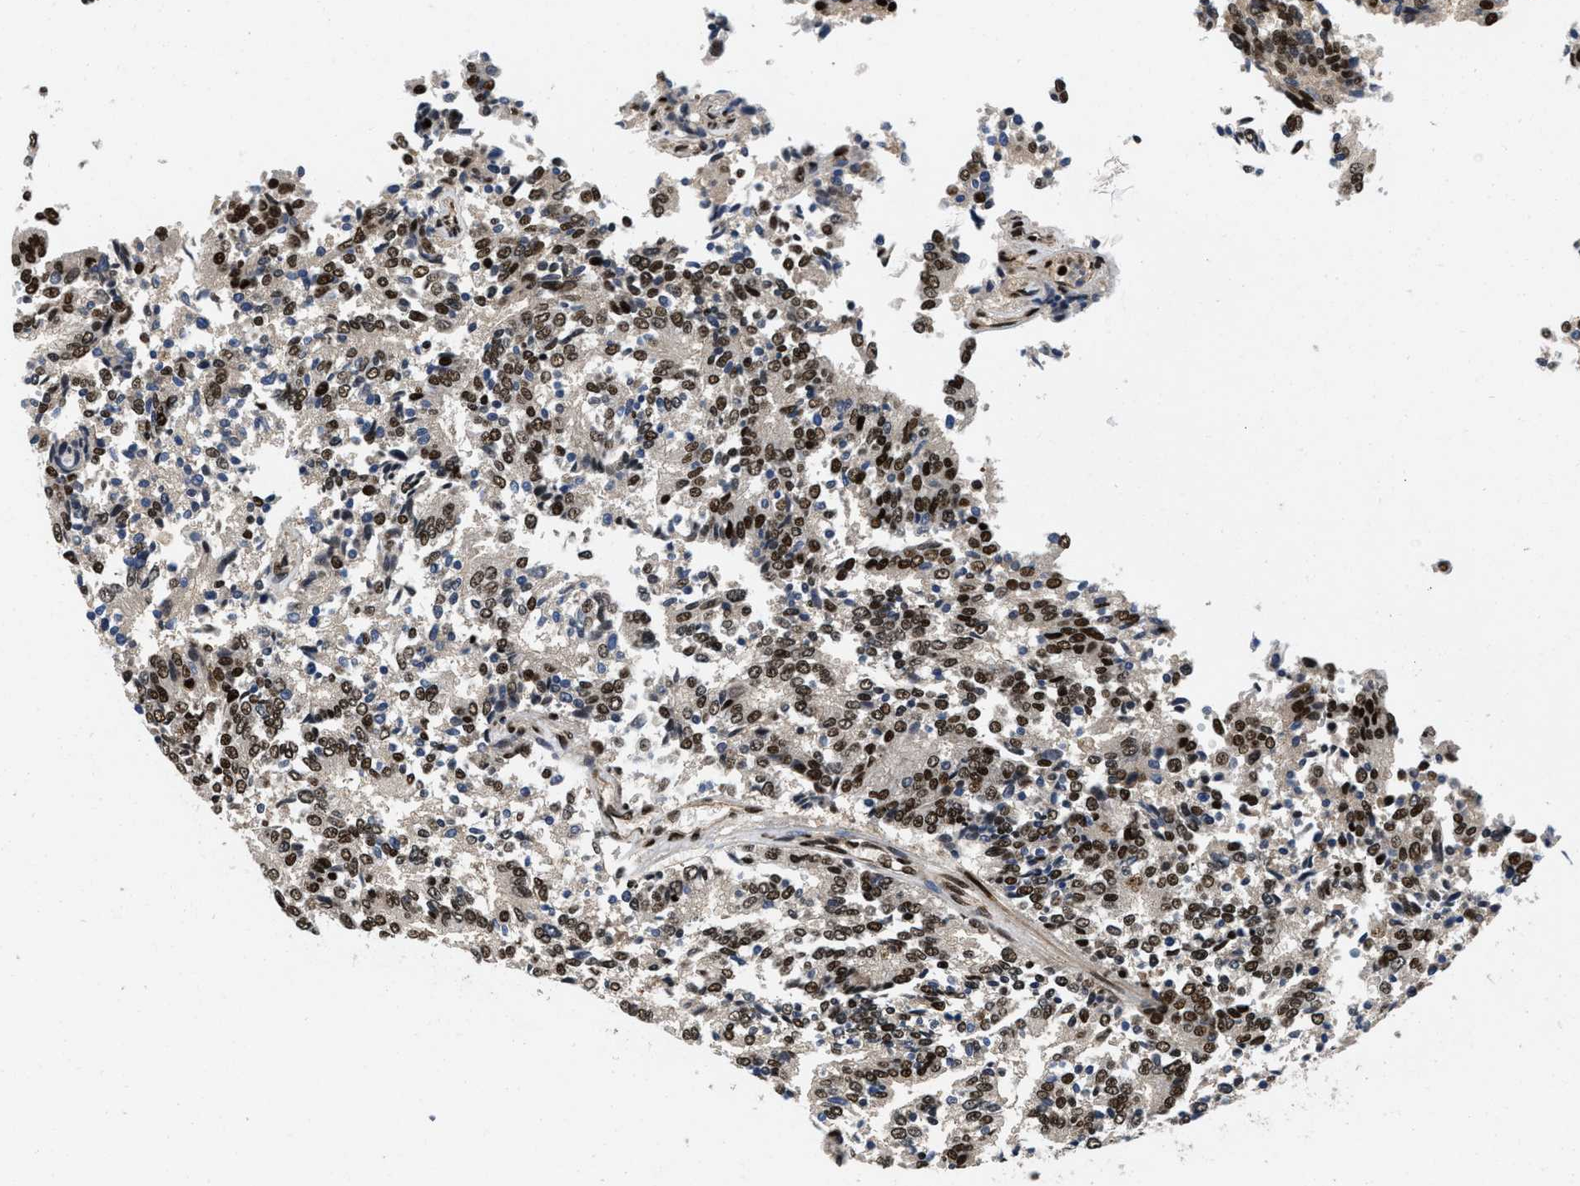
{"staining": {"intensity": "strong", "quantity": ">75%", "location": "nuclear"}, "tissue": "prostate cancer", "cell_type": "Tumor cells", "image_type": "cancer", "snomed": [{"axis": "morphology", "description": "Normal tissue, NOS"}, {"axis": "morphology", "description": "Adenocarcinoma, High grade"}, {"axis": "topography", "description": "Prostate"}, {"axis": "topography", "description": "Seminal veicle"}], "caption": "The image exhibits staining of prostate high-grade adenocarcinoma, revealing strong nuclear protein positivity (brown color) within tumor cells.", "gene": "SAFB", "patient": {"sex": "male", "age": 55}}